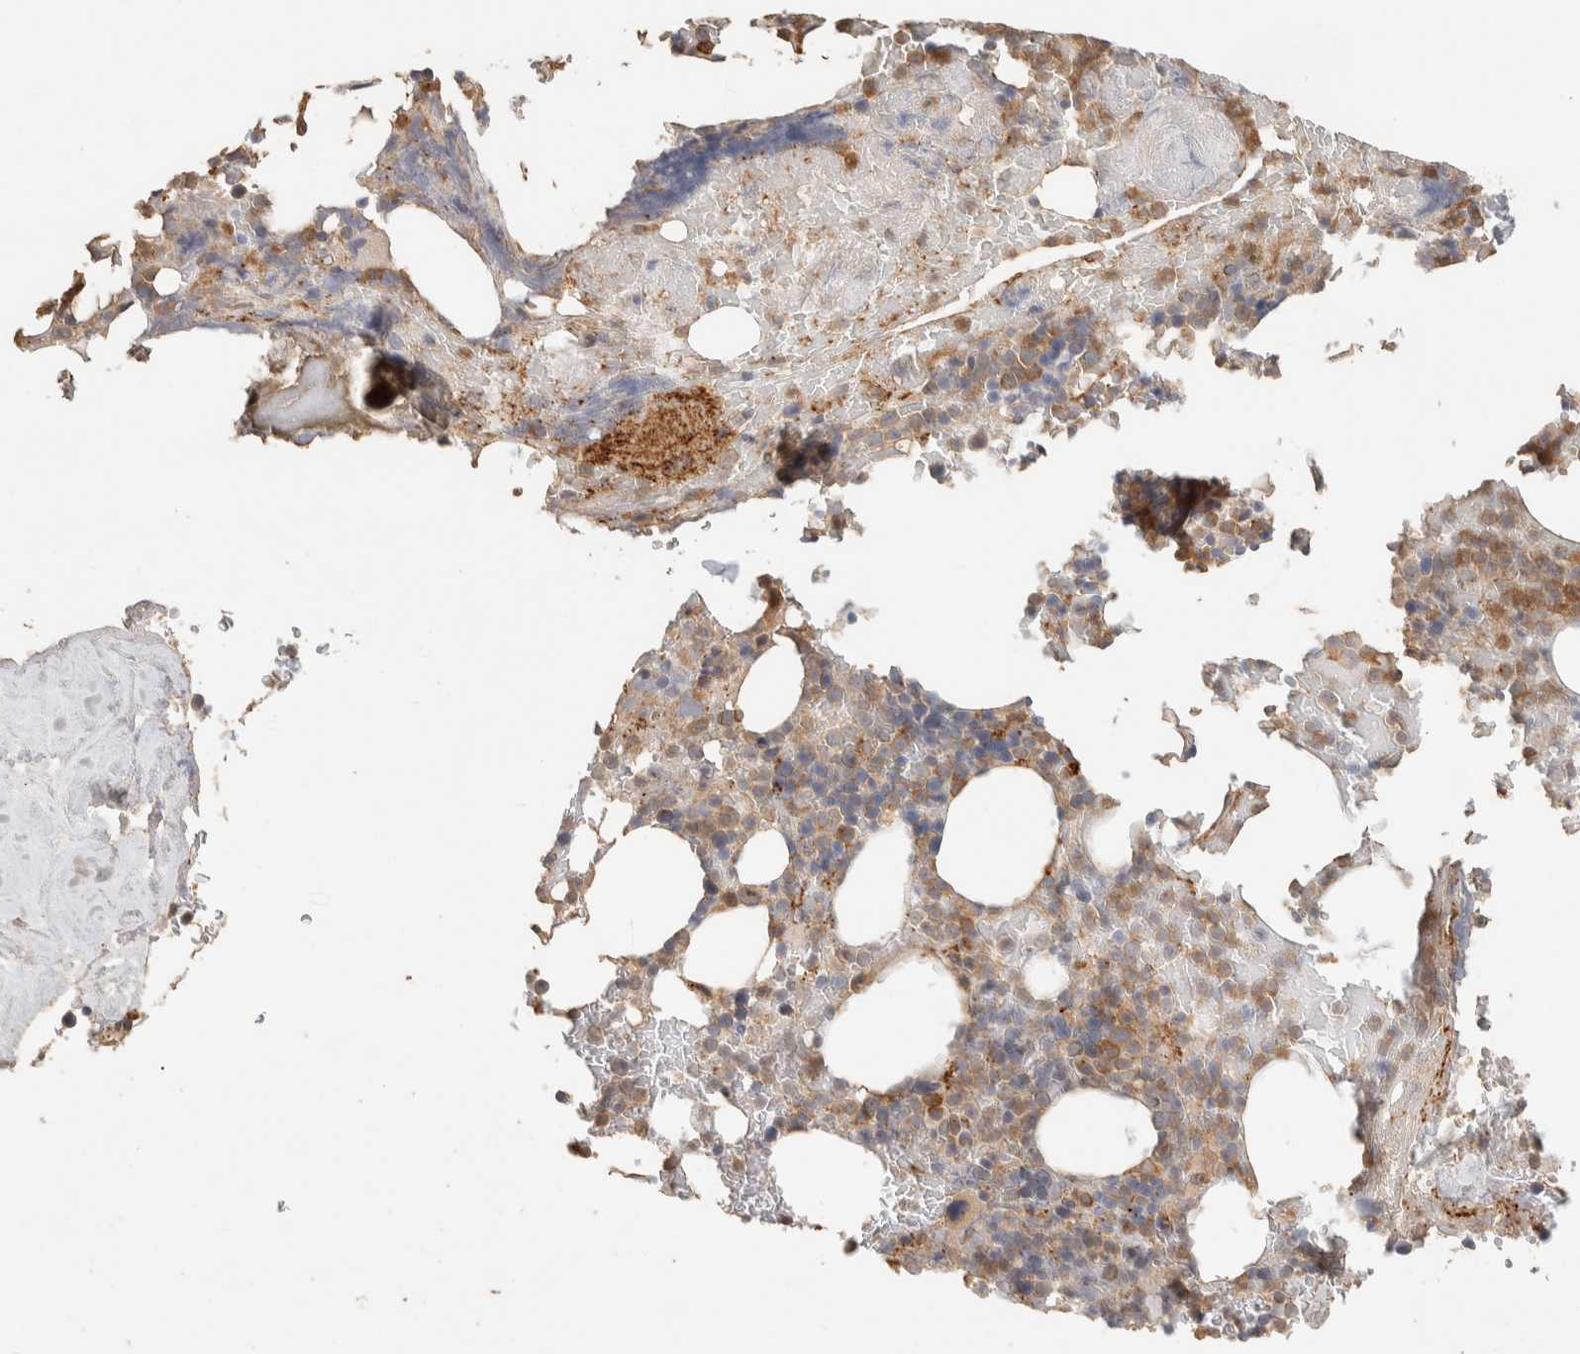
{"staining": {"intensity": "moderate", "quantity": "<25%", "location": "cytoplasmic/membranous"}, "tissue": "bone marrow", "cell_type": "Hematopoietic cells", "image_type": "normal", "snomed": [{"axis": "morphology", "description": "Normal tissue, NOS"}, {"axis": "topography", "description": "Bone marrow"}], "caption": "This histopathology image displays IHC staining of benign bone marrow, with low moderate cytoplasmic/membranous staining in approximately <25% of hematopoietic cells.", "gene": "ITPA", "patient": {"sex": "female", "age": 66}}